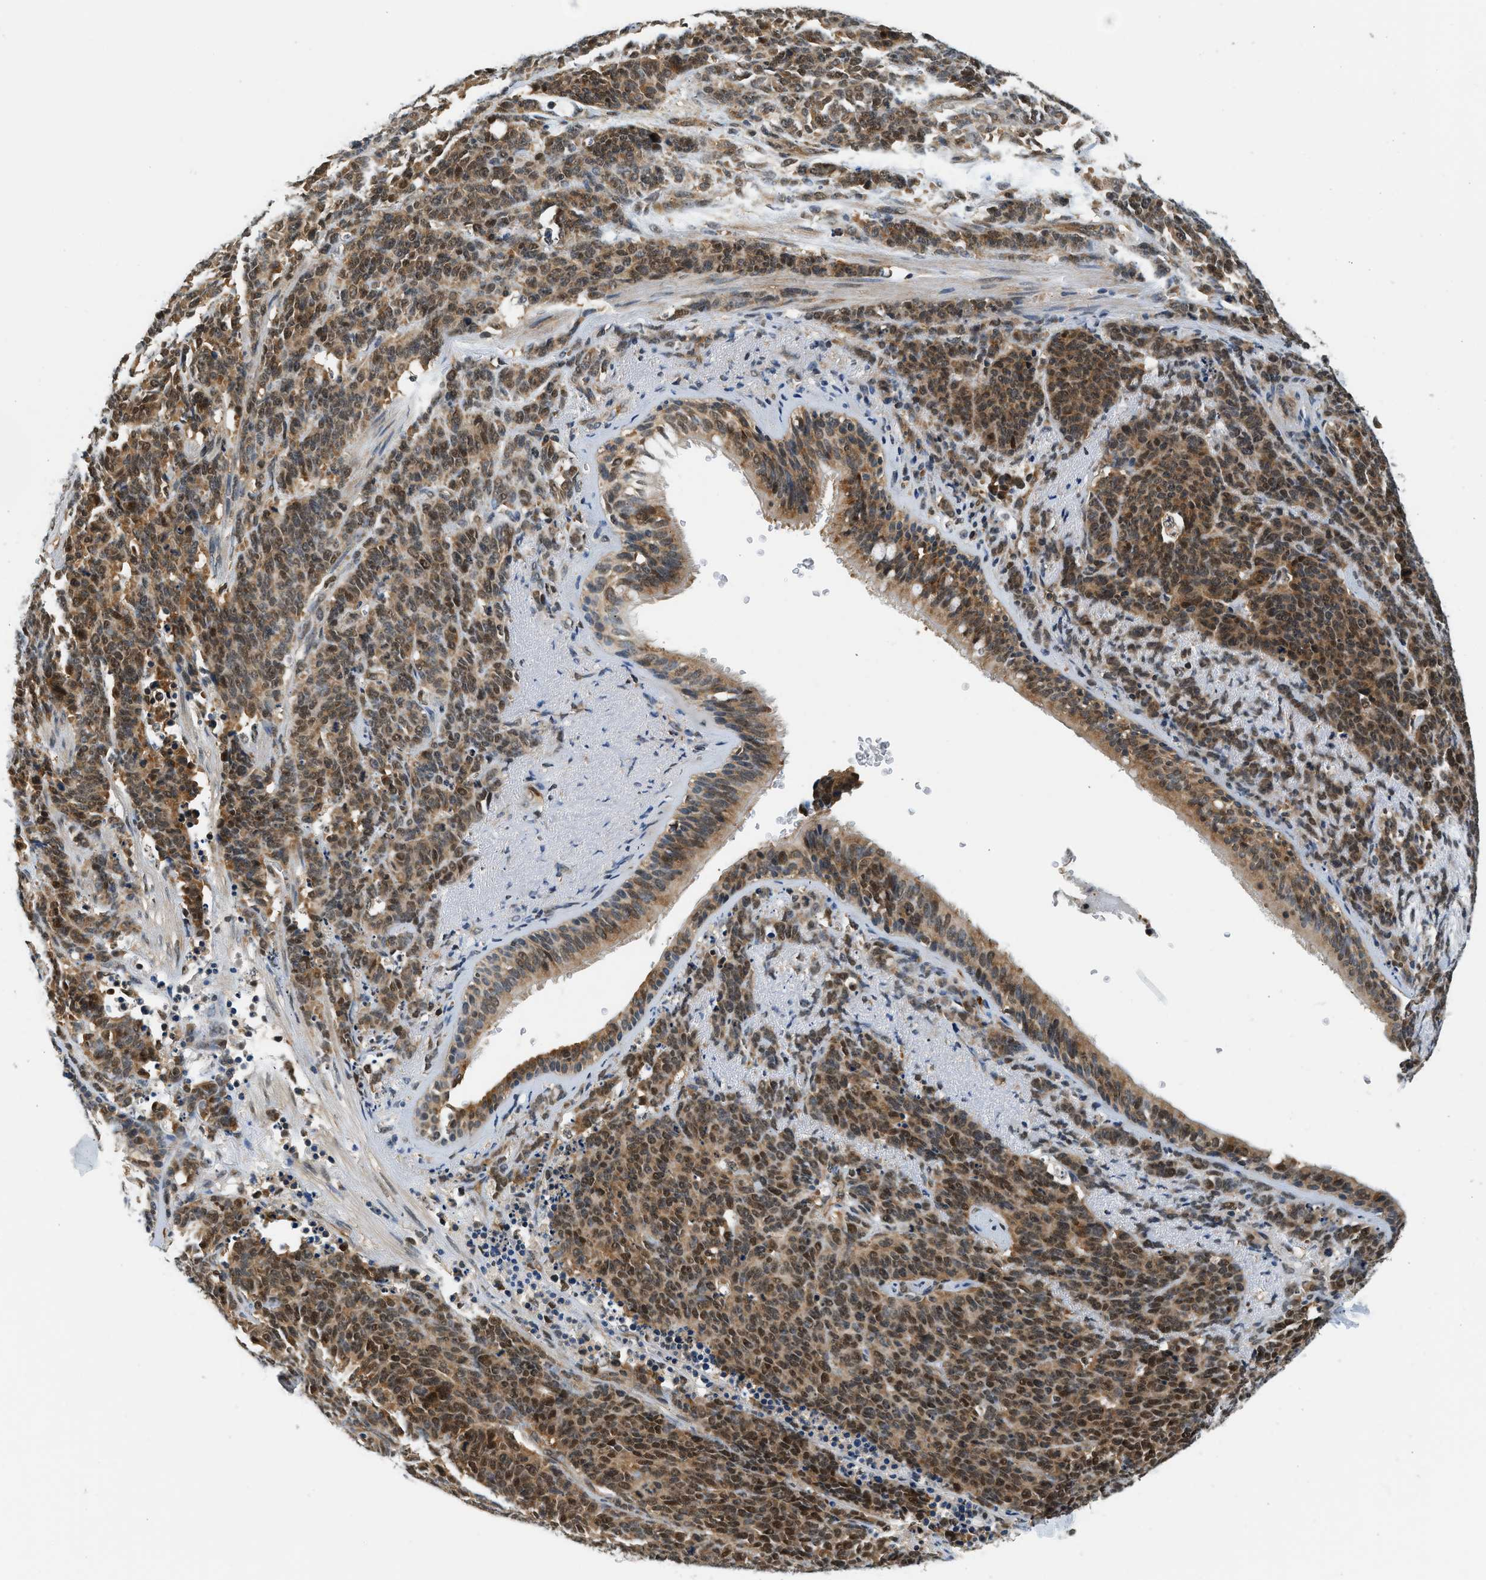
{"staining": {"intensity": "moderate", "quantity": ">75%", "location": "cytoplasmic/membranous,nuclear"}, "tissue": "lung cancer", "cell_type": "Tumor cells", "image_type": "cancer", "snomed": [{"axis": "morphology", "description": "Neoplasm, malignant, NOS"}, {"axis": "topography", "description": "Lung"}], "caption": "DAB (3,3'-diaminobenzidine) immunohistochemical staining of lung cancer displays moderate cytoplasmic/membranous and nuclear protein positivity in about >75% of tumor cells.", "gene": "PSMD3", "patient": {"sex": "female", "age": 58}}